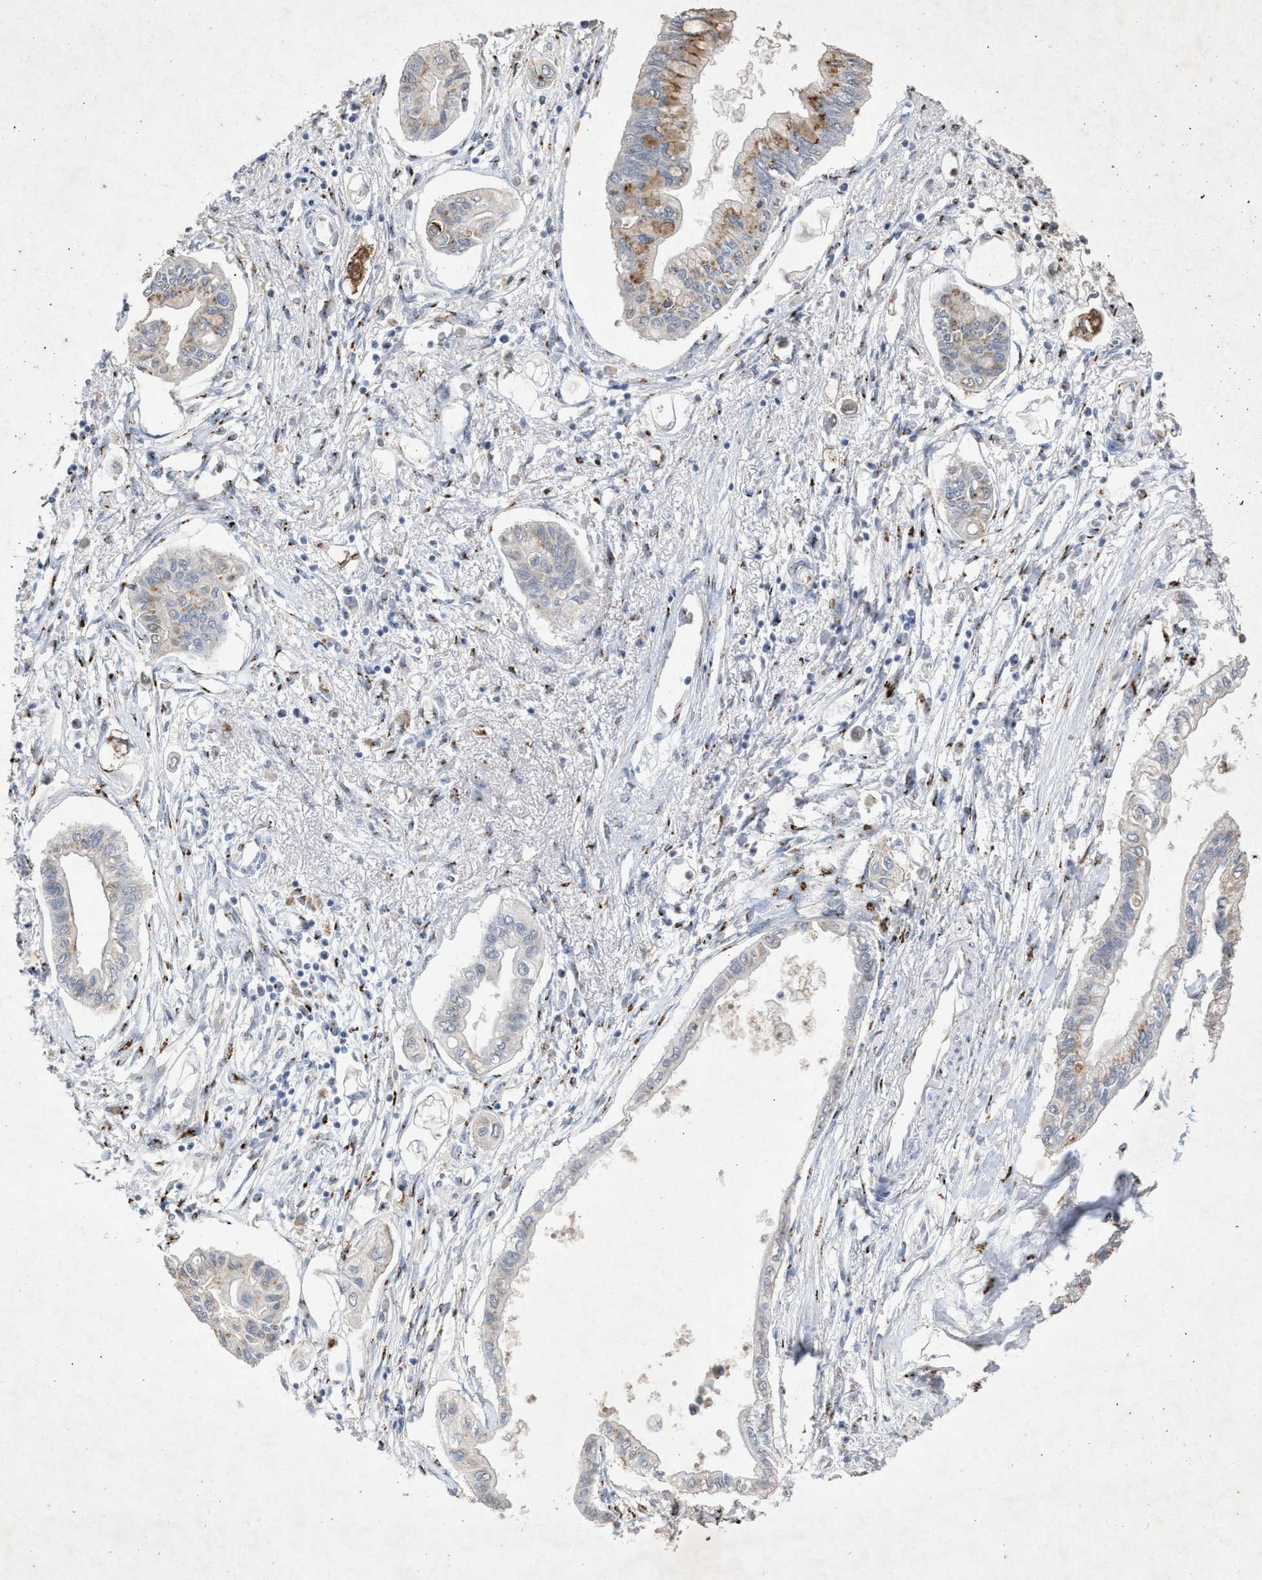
{"staining": {"intensity": "weak", "quantity": "25%-75%", "location": "cytoplasmic/membranous"}, "tissue": "pancreatic cancer", "cell_type": "Tumor cells", "image_type": "cancer", "snomed": [{"axis": "morphology", "description": "Adenocarcinoma, NOS"}, {"axis": "topography", "description": "Pancreas"}], "caption": "A histopathology image of pancreatic adenocarcinoma stained for a protein demonstrates weak cytoplasmic/membranous brown staining in tumor cells.", "gene": "MAN2A1", "patient": {"sex": "female", "age": 77}}